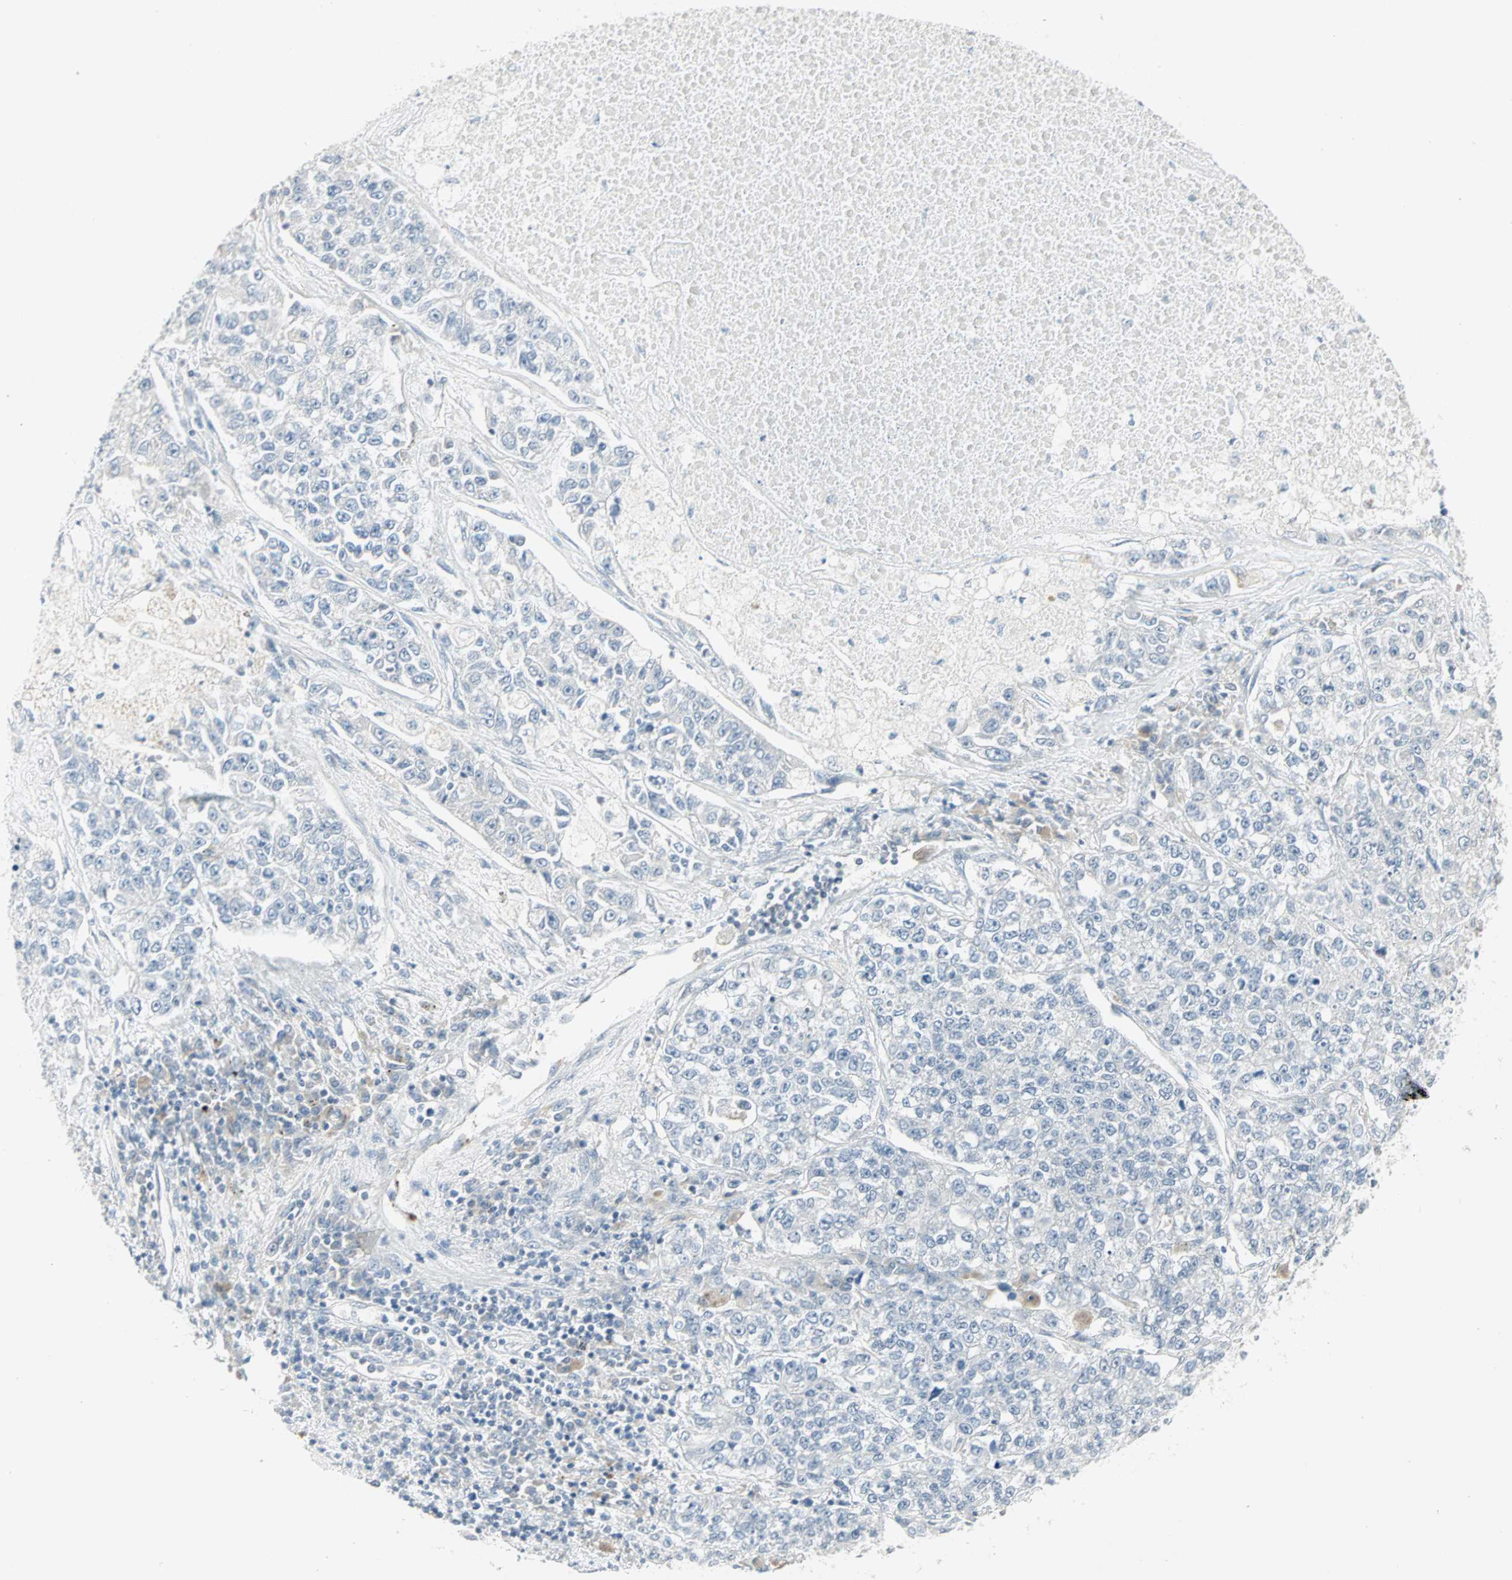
{"staining": {"intensity": "negative", "quantity": "none", "location": "none"}, "tissue": "lung cancer", "cell_type": "Tumor cells", "image_type": "cancer", "snomed": [{"axis": "morphology", "description": "Adenocarcinoma, NOS"}, {"axis": "topography", "description": "Lung"}], "caption": "IHC image of human lung cancer (adenocarcinoma) stained for a protein (brown), which displays no expression in tumor cells.", "gene": "PTPA", "patient": {"sex": "male", "age": 49}}